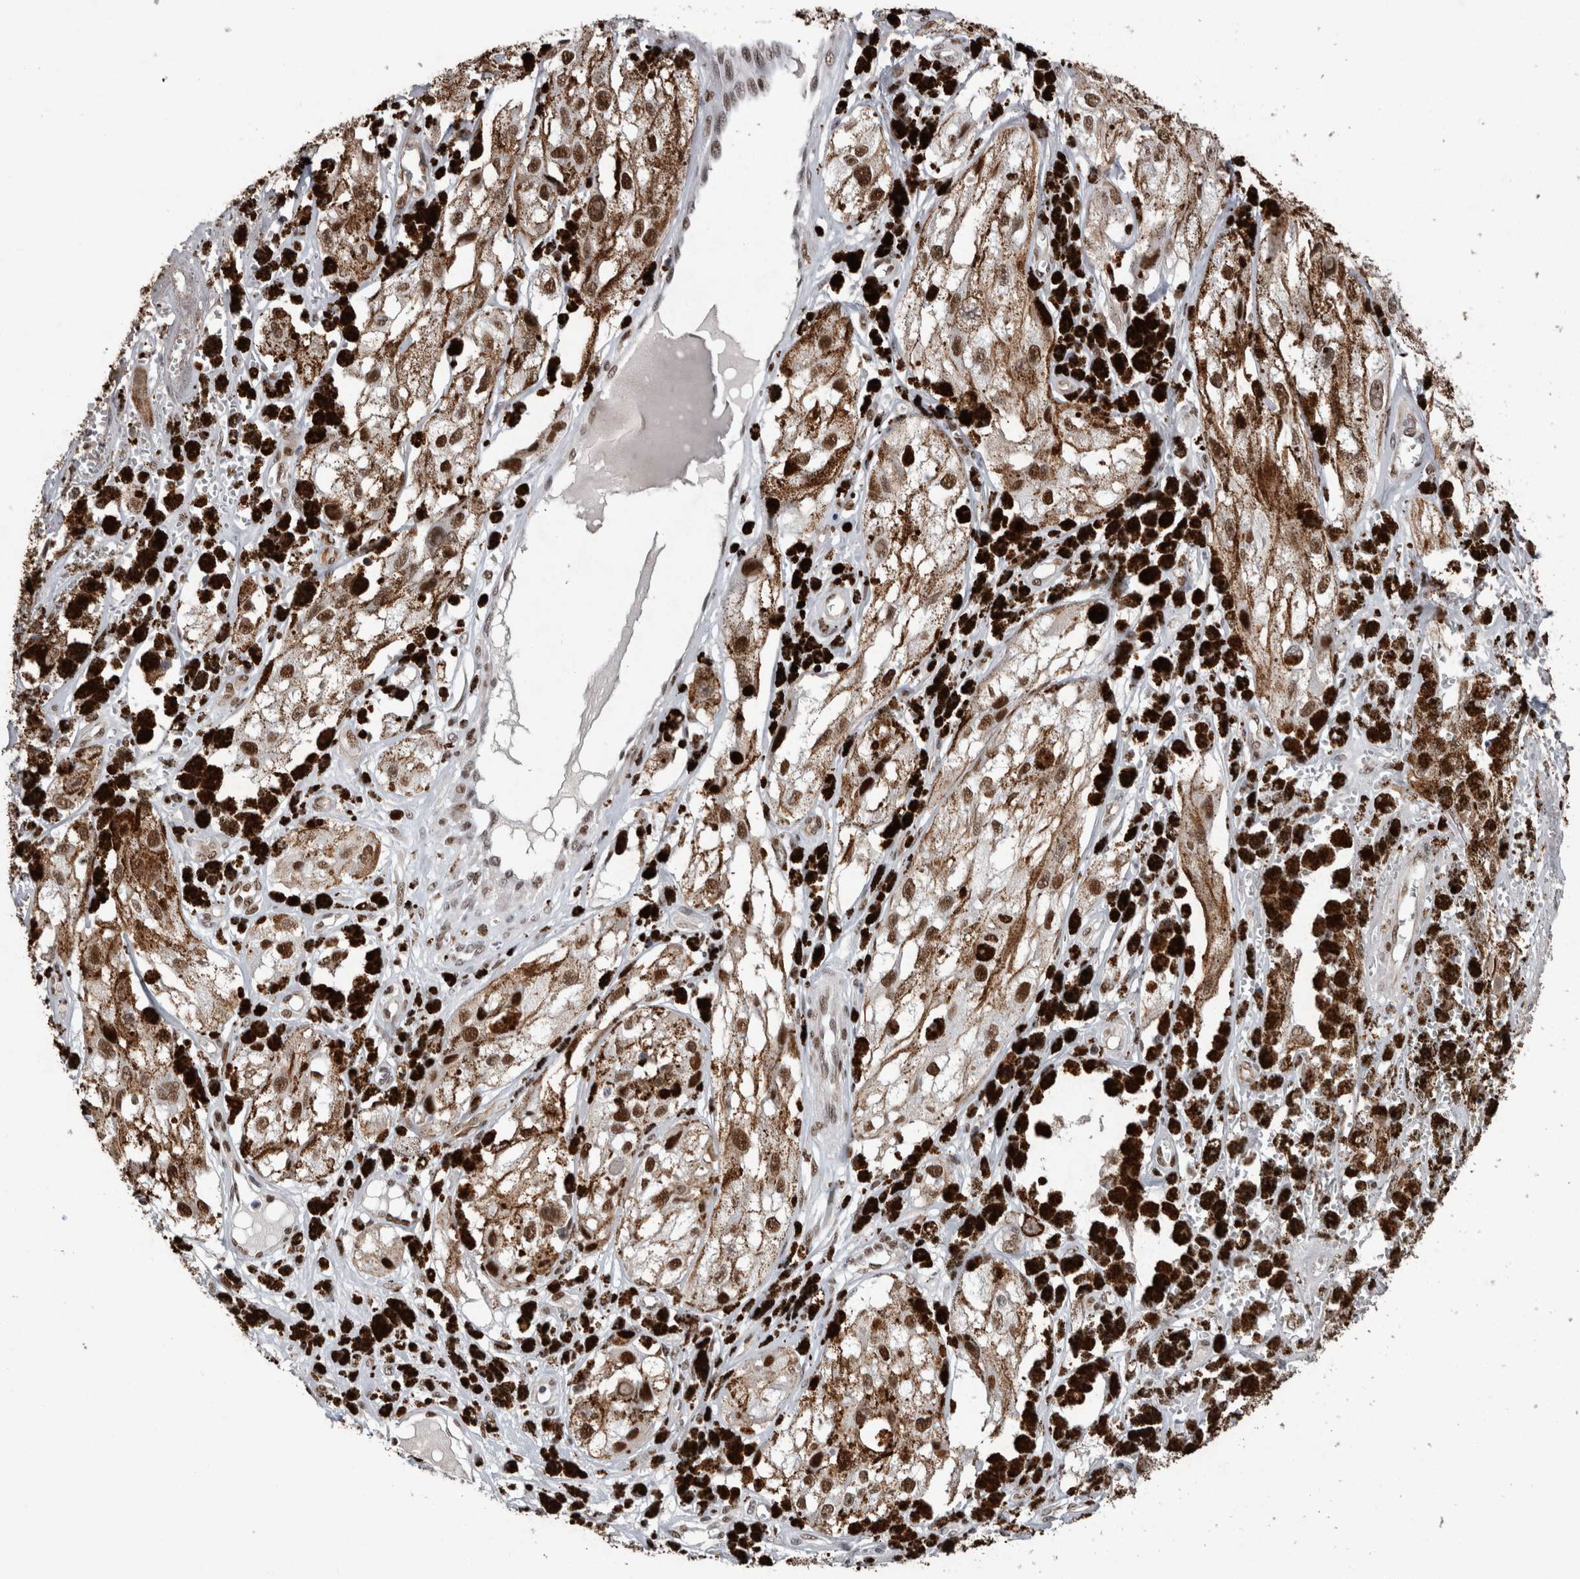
{"staining": {"intensity": "moderate", "quantity": ">75%", "location": "nuclear"}, "tissue": "melanoma", "cell_type": "Tumor cells", "image_type": "cancer", "snomed": [{"axis": "morphology", "description": "Malignant melanoma, NOS"}, {"axis": "topography", "description": "Skin"}], "caption": "Human malignant melanoma stained with a protein marker demonstrates moderate staining in tumor cells.", "gene": "POLD2", "patient": {"sex": "male", "age": 88}}